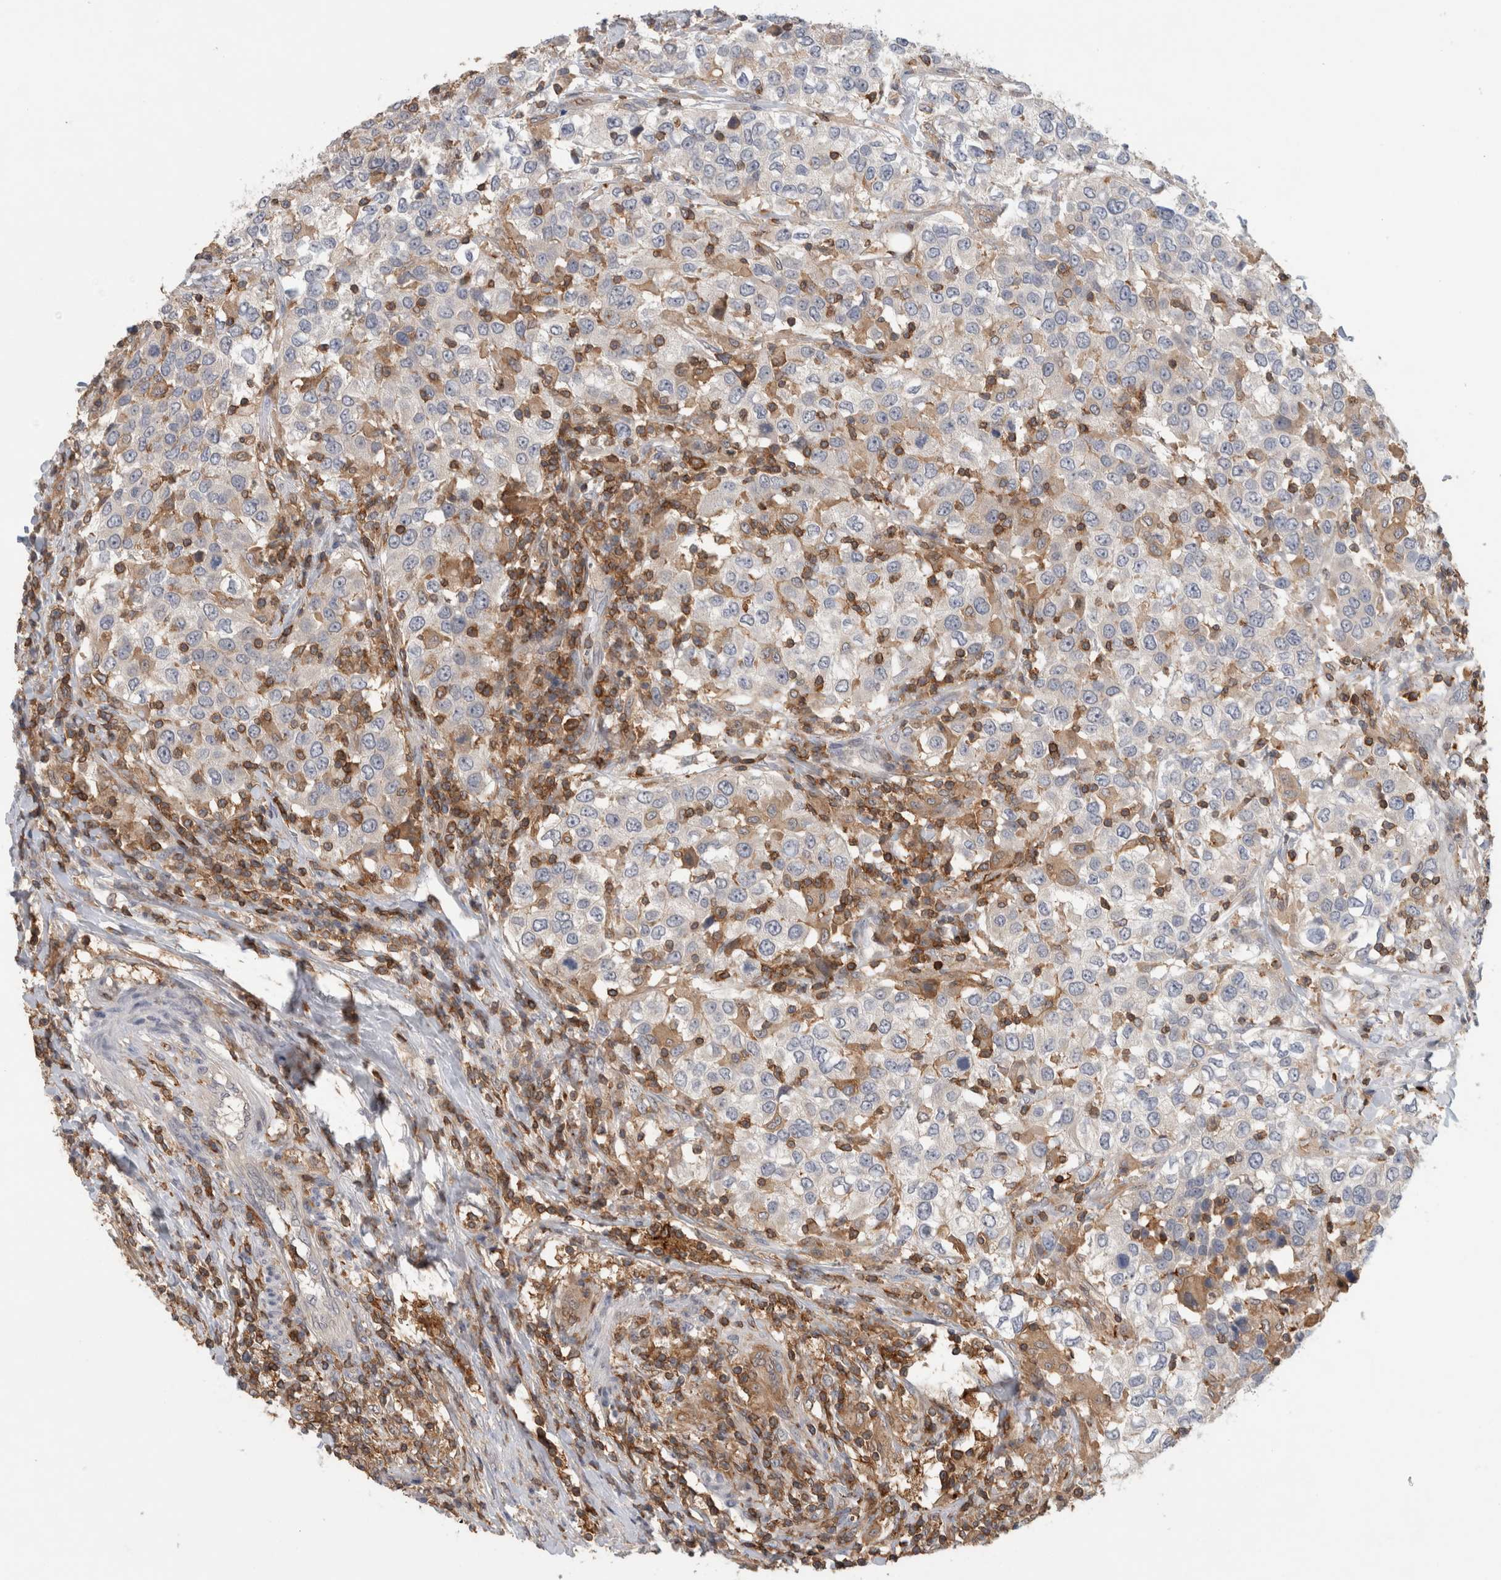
{"staining": {"intensity": "negative", "quantity": "none", "location": "none"}, "tissue": "urothelial cancer", "cell_type": "Tumor cells", "image_type": "cancer", "snomed": [{"axis": "morphology", "description": "Urothelial carcinoma, High grade"}, {"axis": "topography", "description": "Urinary bladder"}], "caption": "IHC micrograph of neoplastic tissue: urothelial carcinoma (high-grade) stained with DAB (3,3'-diaminobenzidine) demonstrates no significant protein positivity in tumor cells.", "gene": "GFRA2", "patient": {"sex": "female", "age": 80}}